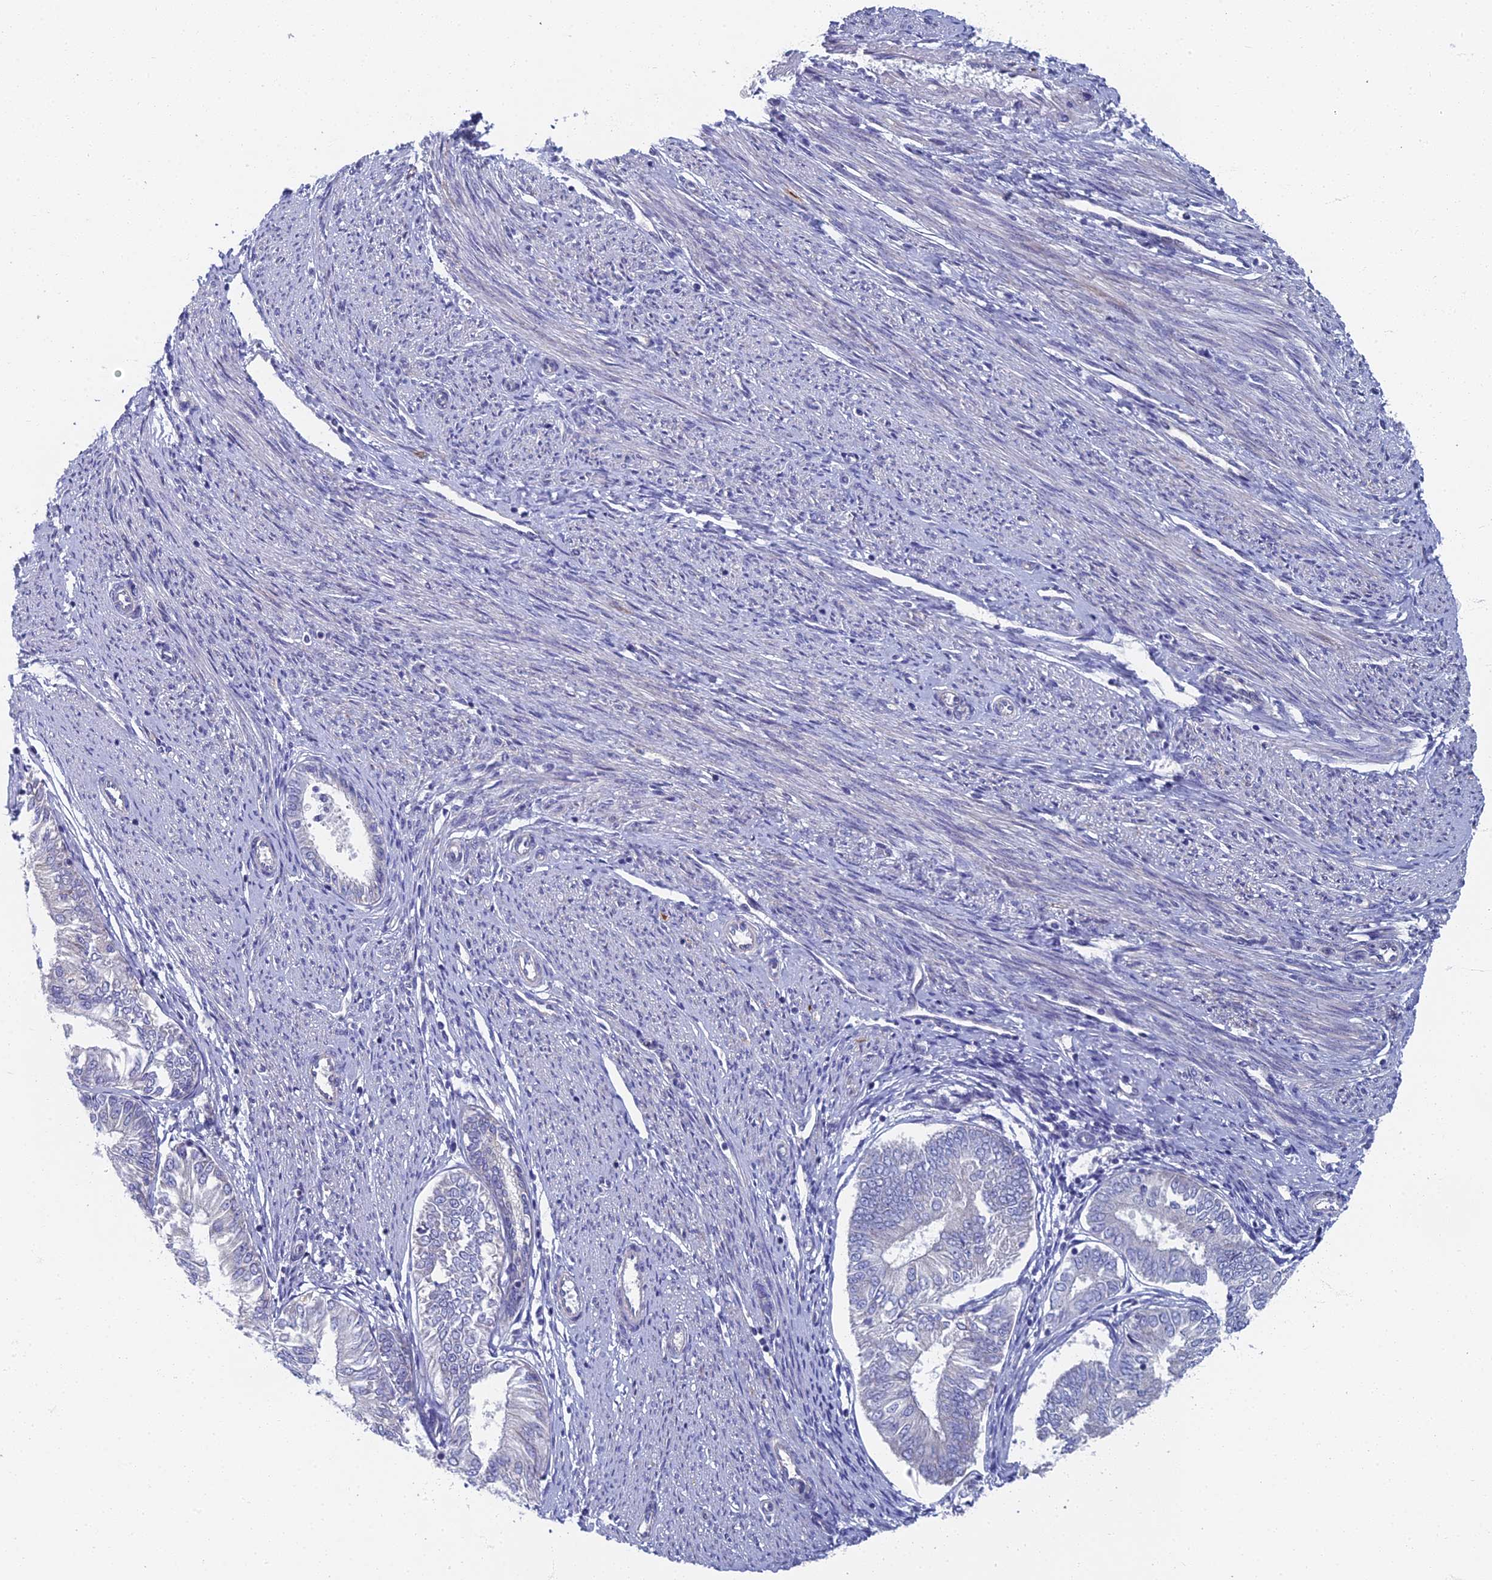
{"staining": {"intensity": "negative", "quantity": "none", "location": "none"}, "tissue": "endometrial cancer", "cell_type": "Tumor cells", "image_type": "cancer", "snomed": [{"axis": "morphology", "description": "Adenocarcinoma, NOS"}, {"axis": "topography", "description": "Endometrium"}], "caption": "Tumor cells show no significant positivity in endometrial cancer (adenocarcinoma).", "gene": "SPIN4", "patient": {"sex": "female", "age": 58}}